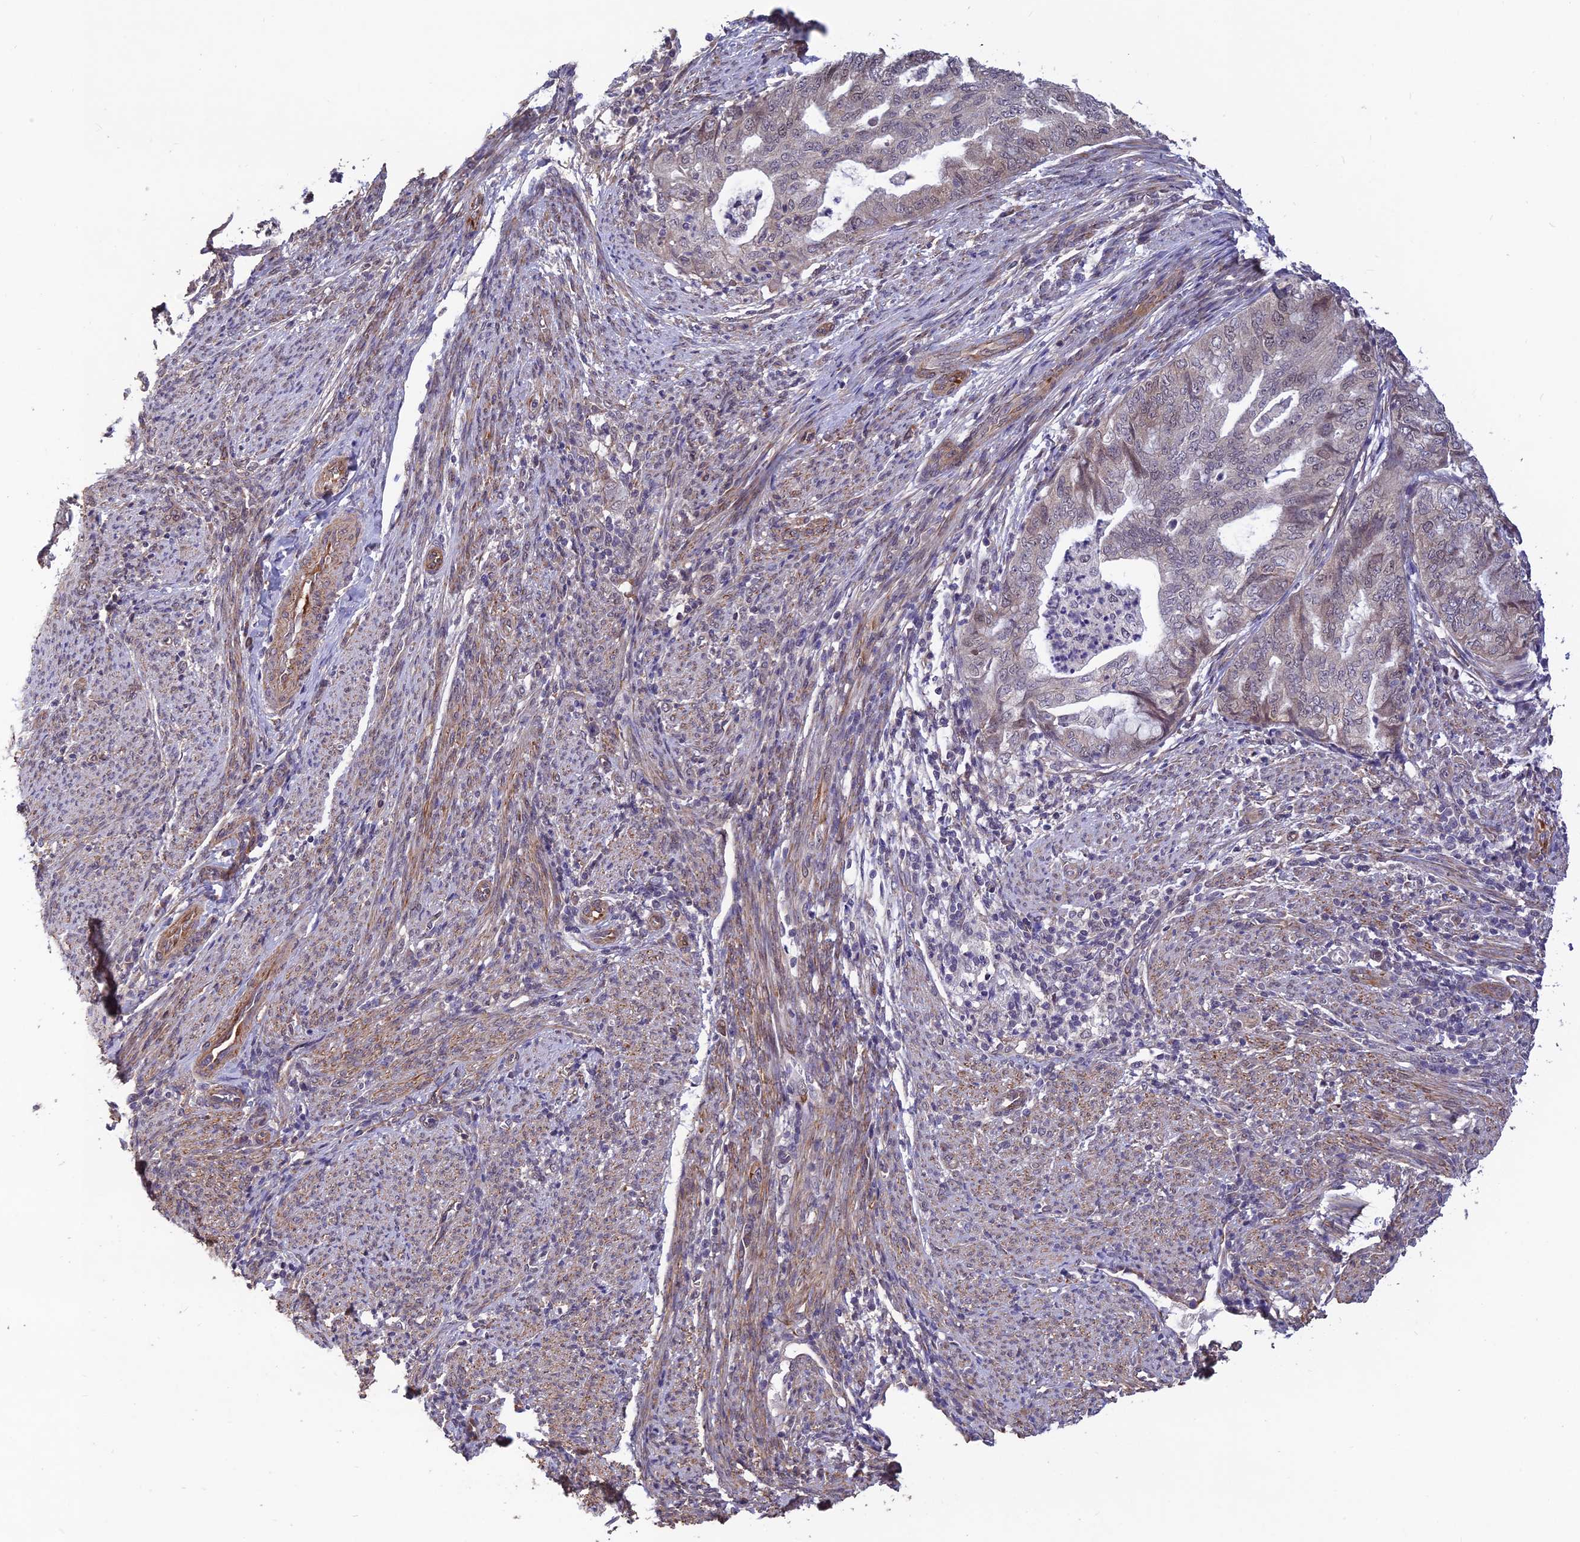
{"staining": {"intensity": "weak", "quantity": "<25%", "location": "cytoplasmic/membranous,nuclear"}, "tissue": "endometrial cancer", "cell_type": "Tumor cells", "image_type": "cancer", "snomed": [{"axis": "morphology", "description": "Adenocarcinoma, NOS"}, {"axis": "topography", "description": "Endometrium"}], "caption": "Tumor cells show no significant positivity in endometrial cancer.", "gene": "PAGR1", "patient": {"sex": "female", "age": 79}}